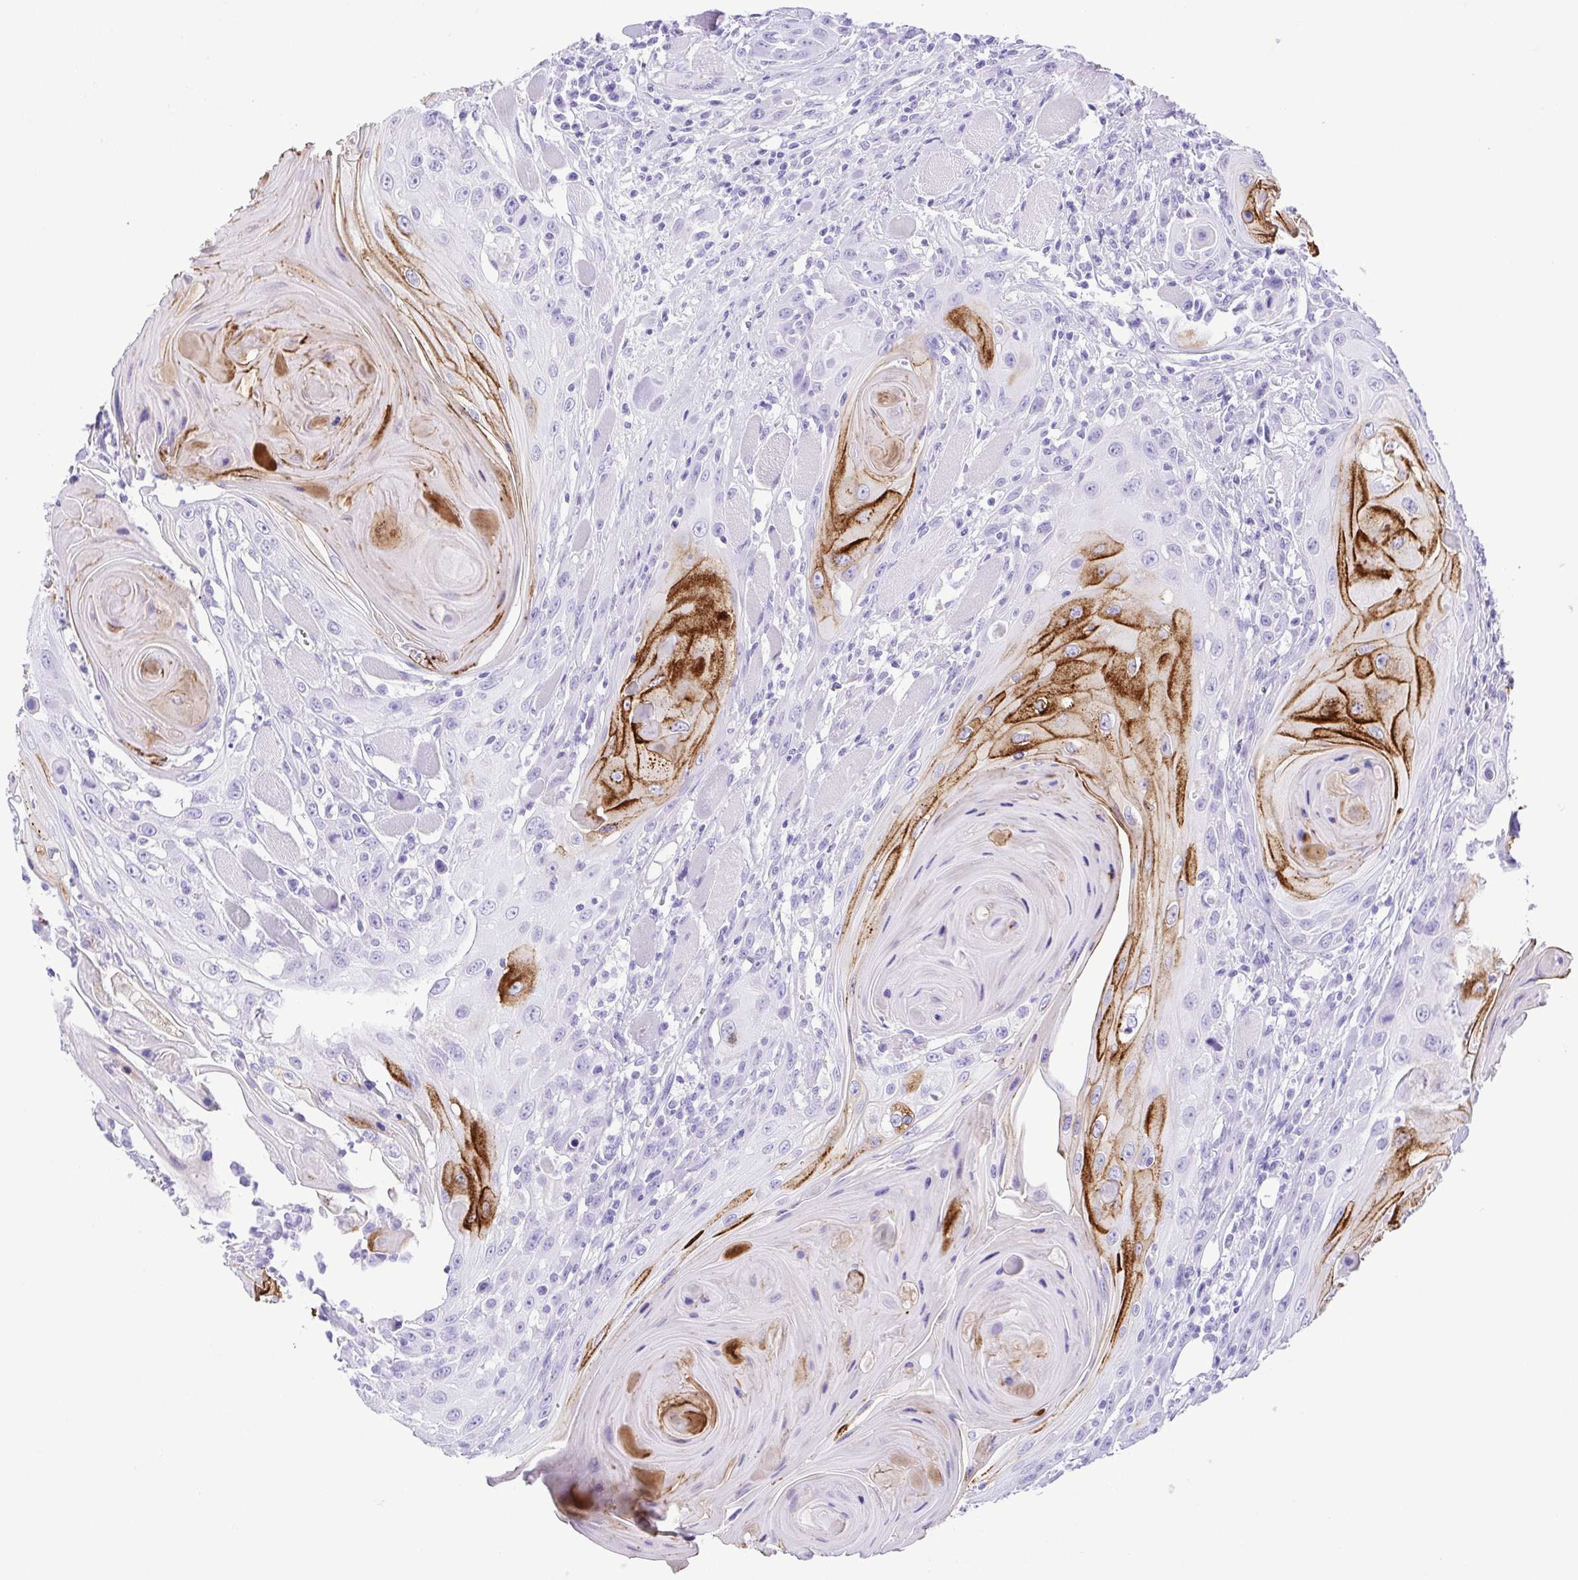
{"staining": {"intensity": "strong", "quantity": "<25%", "location": "cytoplasmic/membranous"}, "tissue": "head and neck cancer", "cell_type": "Tumor cells", "image_type": "cancer", "snomed": [{"axis": "morphology", "description": "Squamous cell carcinoma, NOS"}, {"axis": "topography", "description": "Head-Neck"}], "caption": "Immunohistochemical staining of squamous cell carcinoma (head and neck) shows medium levels of strong cytoplasmic/membranous protein positivity in about <25% of tumor cells.", "gene": "CDSN", "patient": {"sex": "female", "age": 80}}